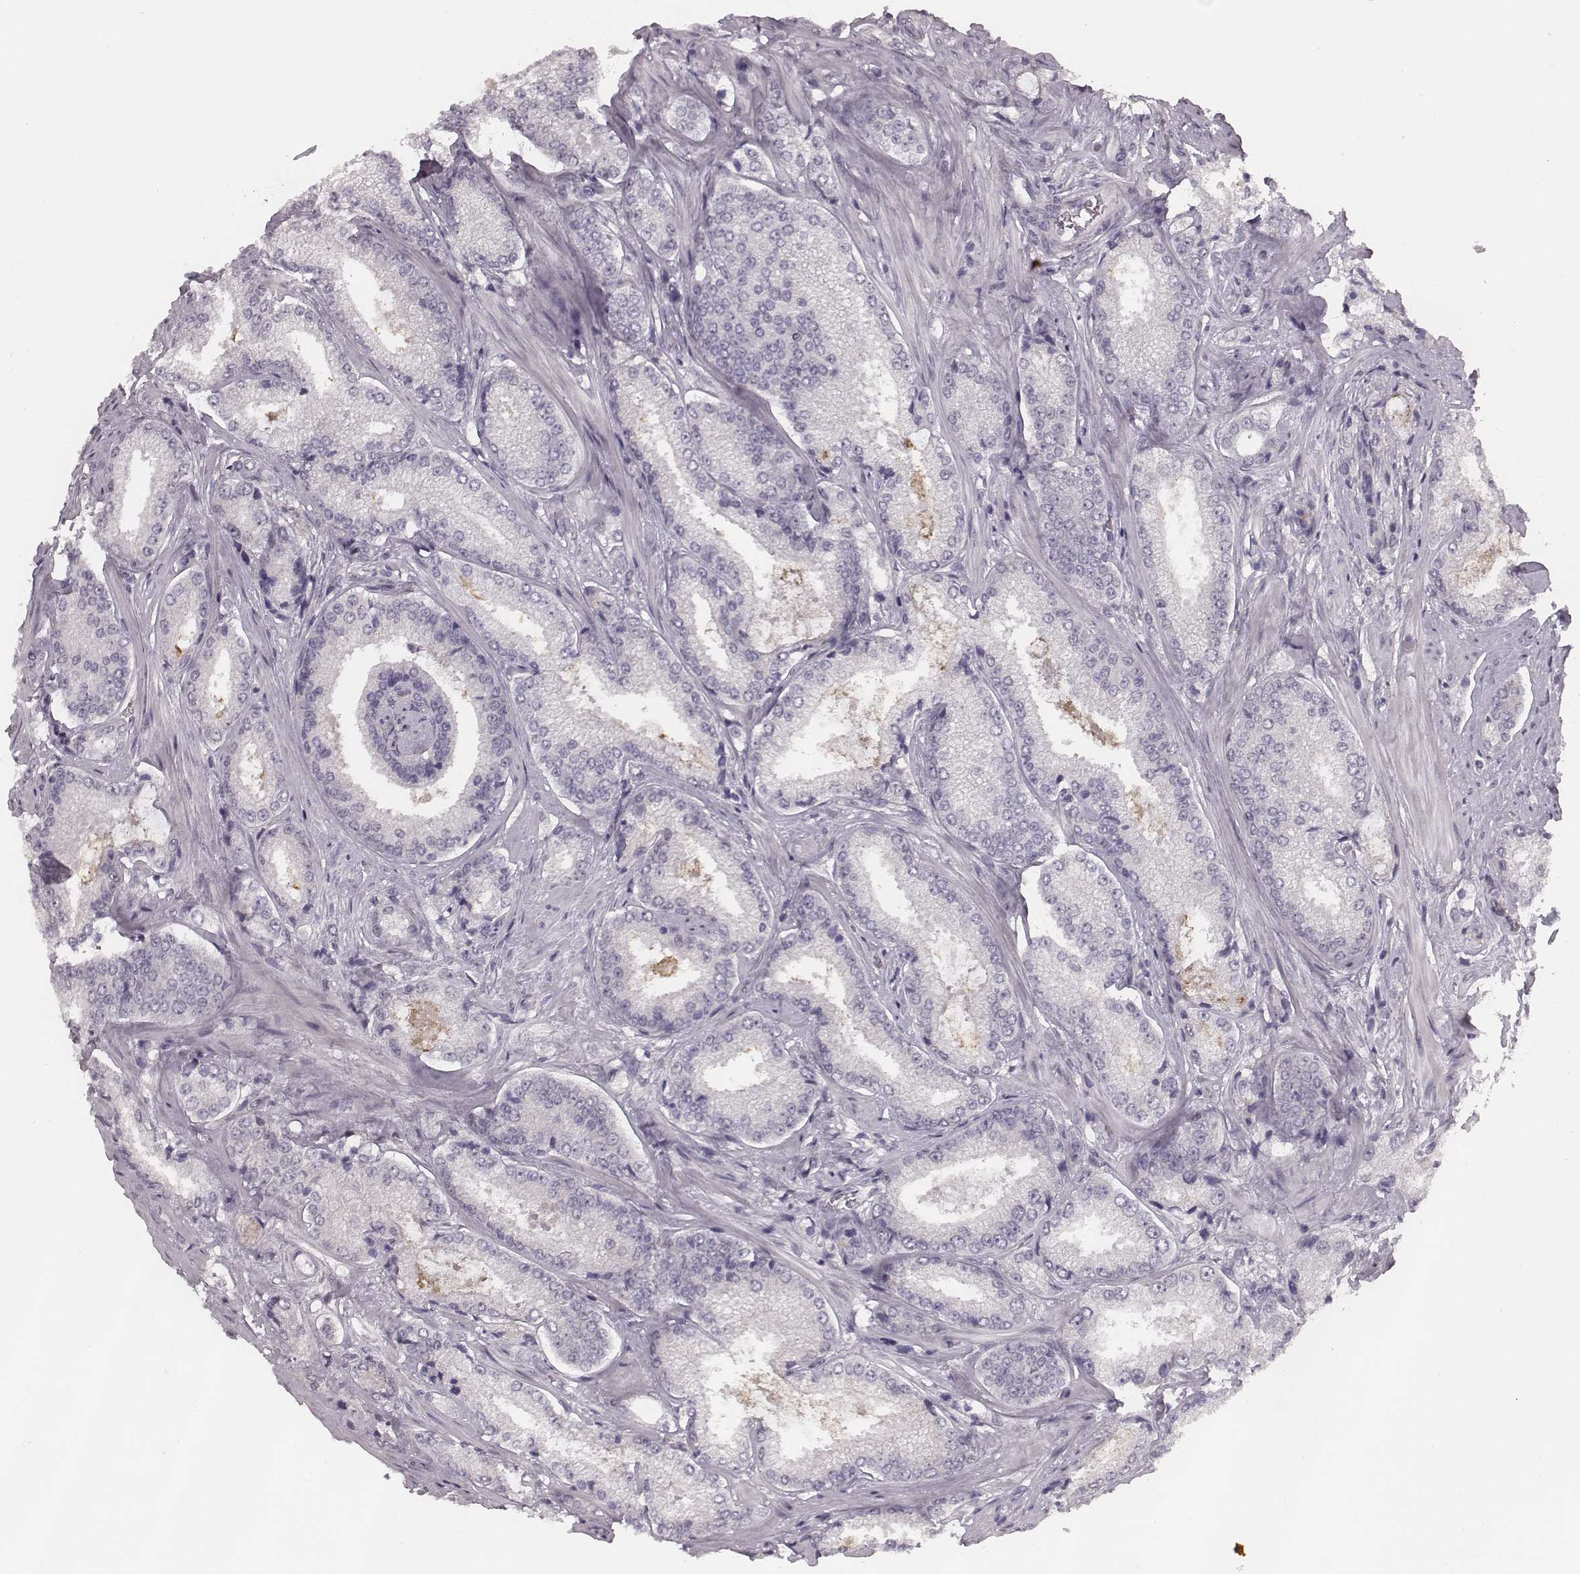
{"staining": {"intensity": "negative", "quantity": "none", "location": "none"}, "tissue": "prostate cancer", "cell_type": "Tumor cells", "image_type": "cancer", "snomed": [{"axis": "morphology", "description": "Adenocarcinoma, Low grade"}, {"axis": "topography", "description": "Prostate"}], "caption": "DAB immunohistochemical staining of human prostate cancer (low-grade adenocarcinoma) reveals no significant expression in tumor cells.", "gene": "RPGRIP1", "patient": {"sex": "male", "age": 56}}